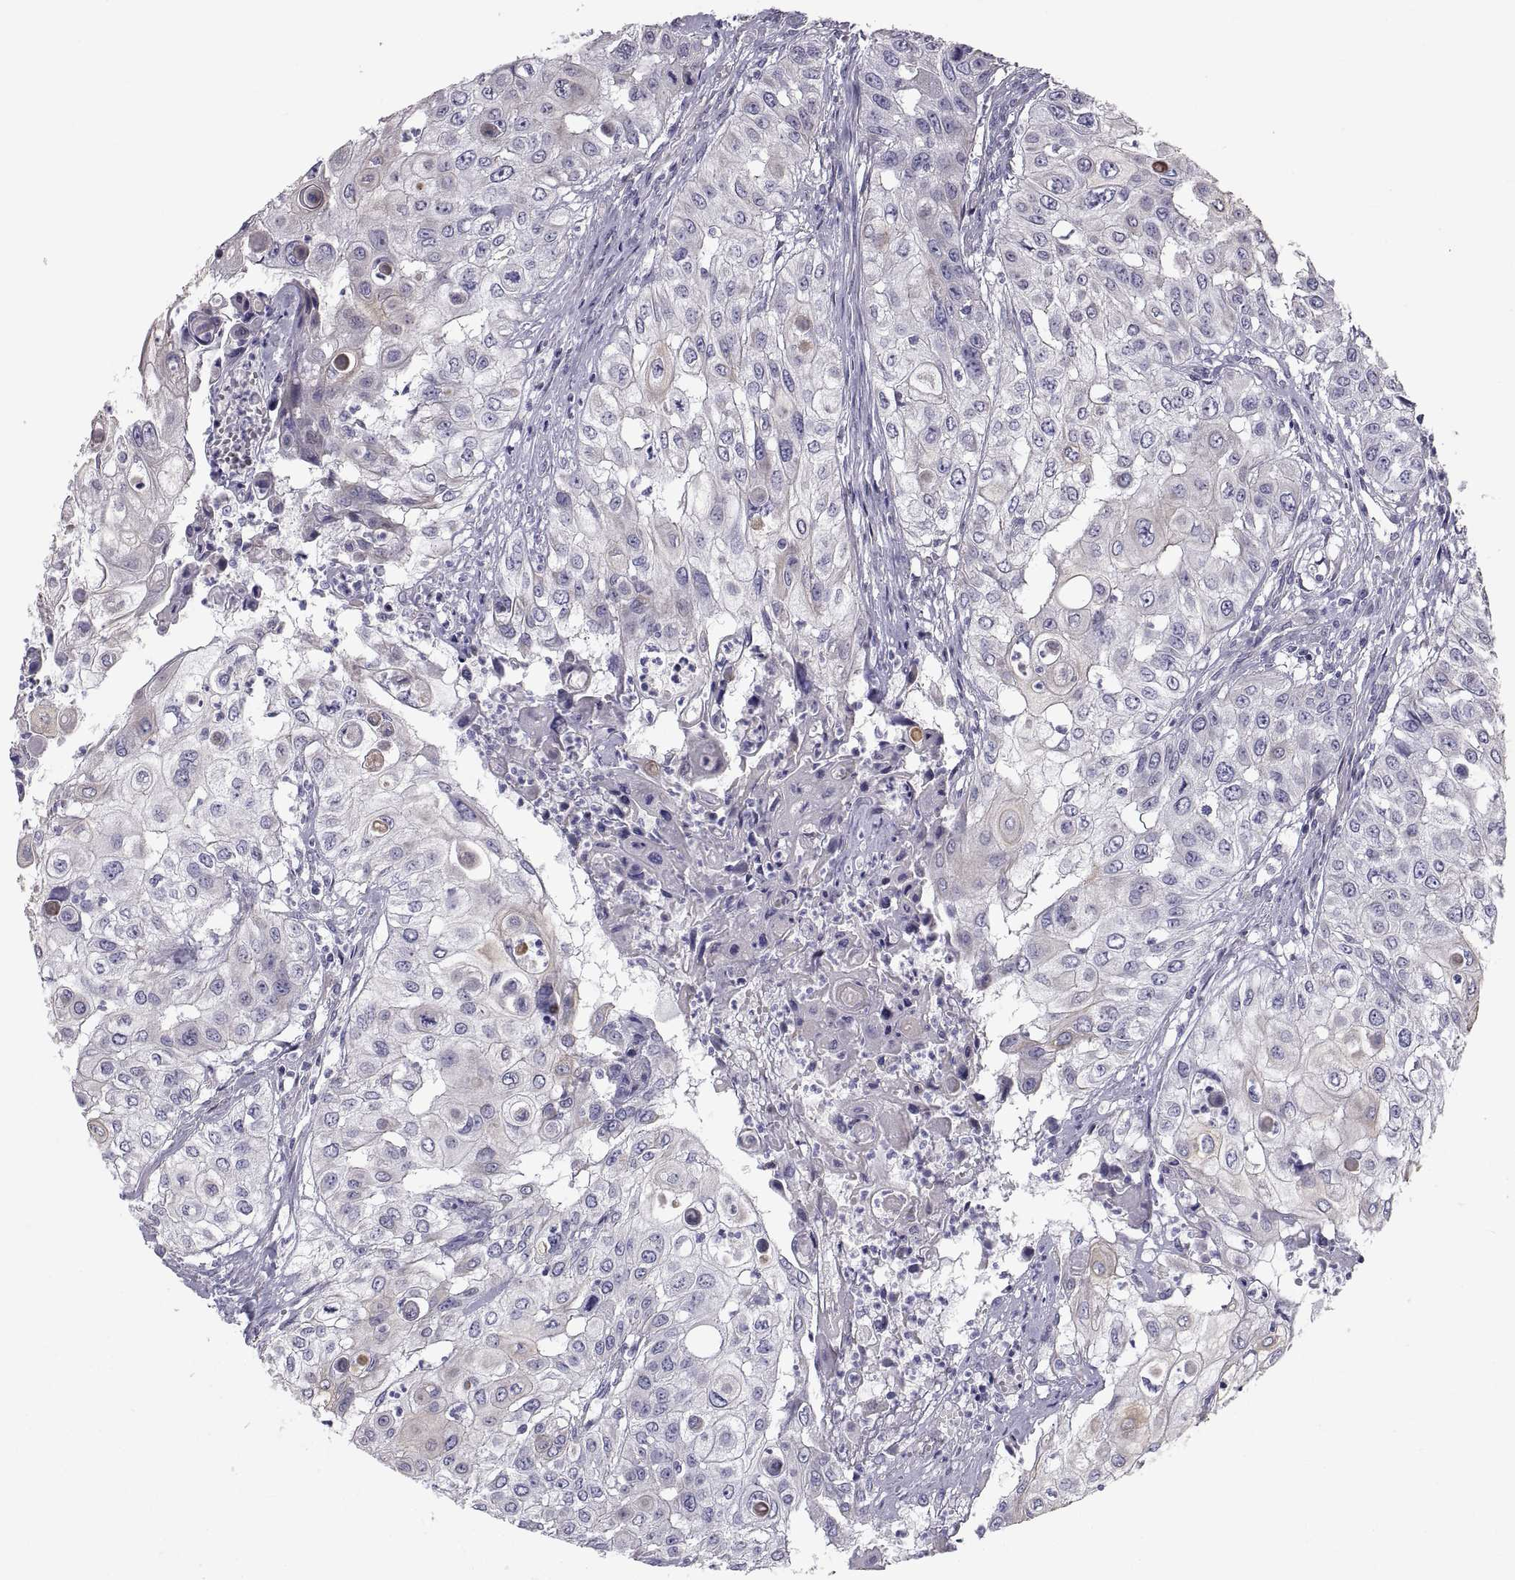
{"staining": {"intensity": "moderate", "quantity": "<25%", "location": "cytoplasmic/membranous"}, "tissue": "urothelial cancer", "cell_type": "Tumor cells", "image_type": "cancer", "snomed": [{"axis": "morphology", "description": "Urothelial carcinoma, High grade"}, {"axis": "topography", "description": "Urinary bladder"}], "caption": "Immunohistochemistry (DAB (3,3'-diaminobenzidine)) staining of human urothelial cancer shows moderate cytoplasmic/membranous protein staining in approximately <25% of tumor cells.", "gene": "ANO1", "patient": {"sex": "female", "age": 79}}